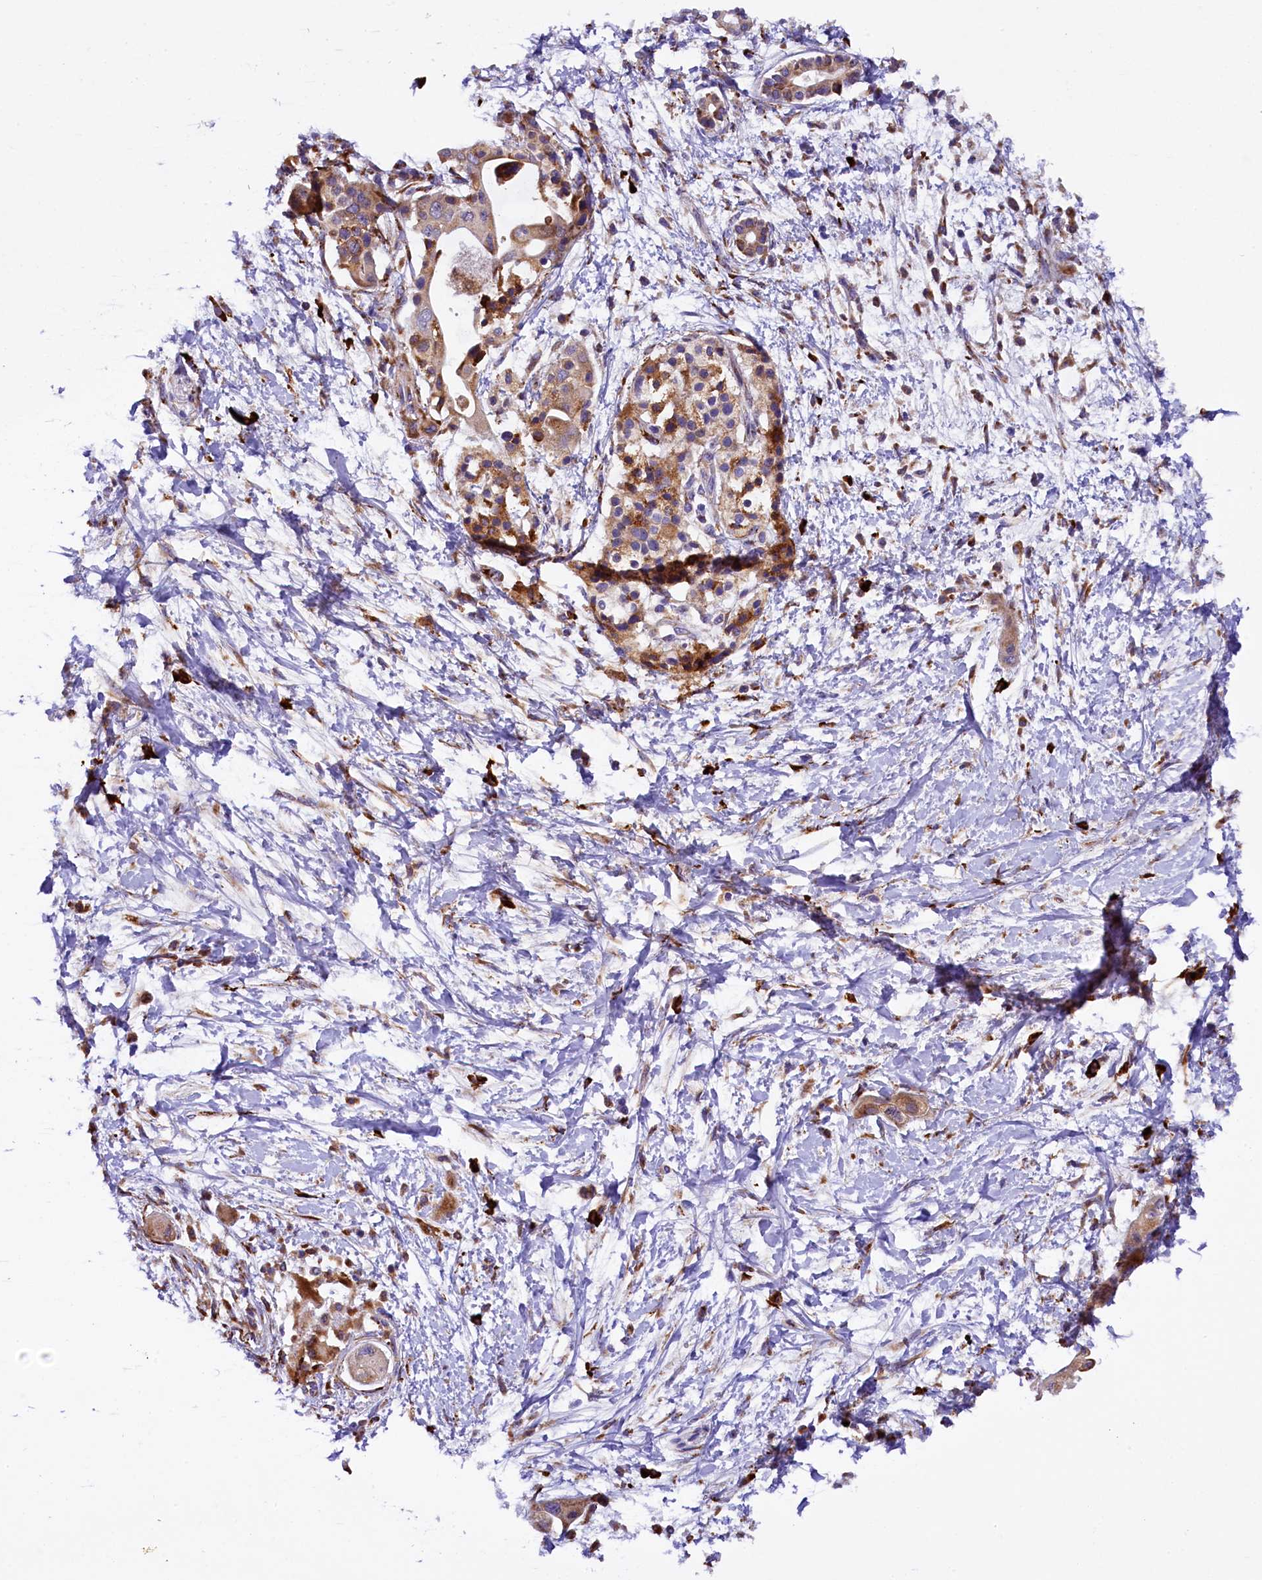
{"staining": {"intensity": "moderate", "quantity": "25%-75%", "location": "cytoplasmic/membranous"}, "tissue": "pancreatic cancer", "cell_type": "Tumor cells", "image_type": "cancer", "snomed": [{"axis": "morphology", "description": "Adenocarcinoma, NOS"}, {"axis": "topography", "description": "Pancreas"}], "caption": "Tumor cells display medium levels of moderate cytoplasmic/membranous expression in approximately 25%-75% of cells in human pancreatic adenocarcinoma. The staining was performed using DAB to visualize the protein expression in brown, while the nuclei were stained in blue with hematoxylin (Magnification: 20x).", "gene": "CAPS2", "patient": {"sex": "male", "age": 68}}